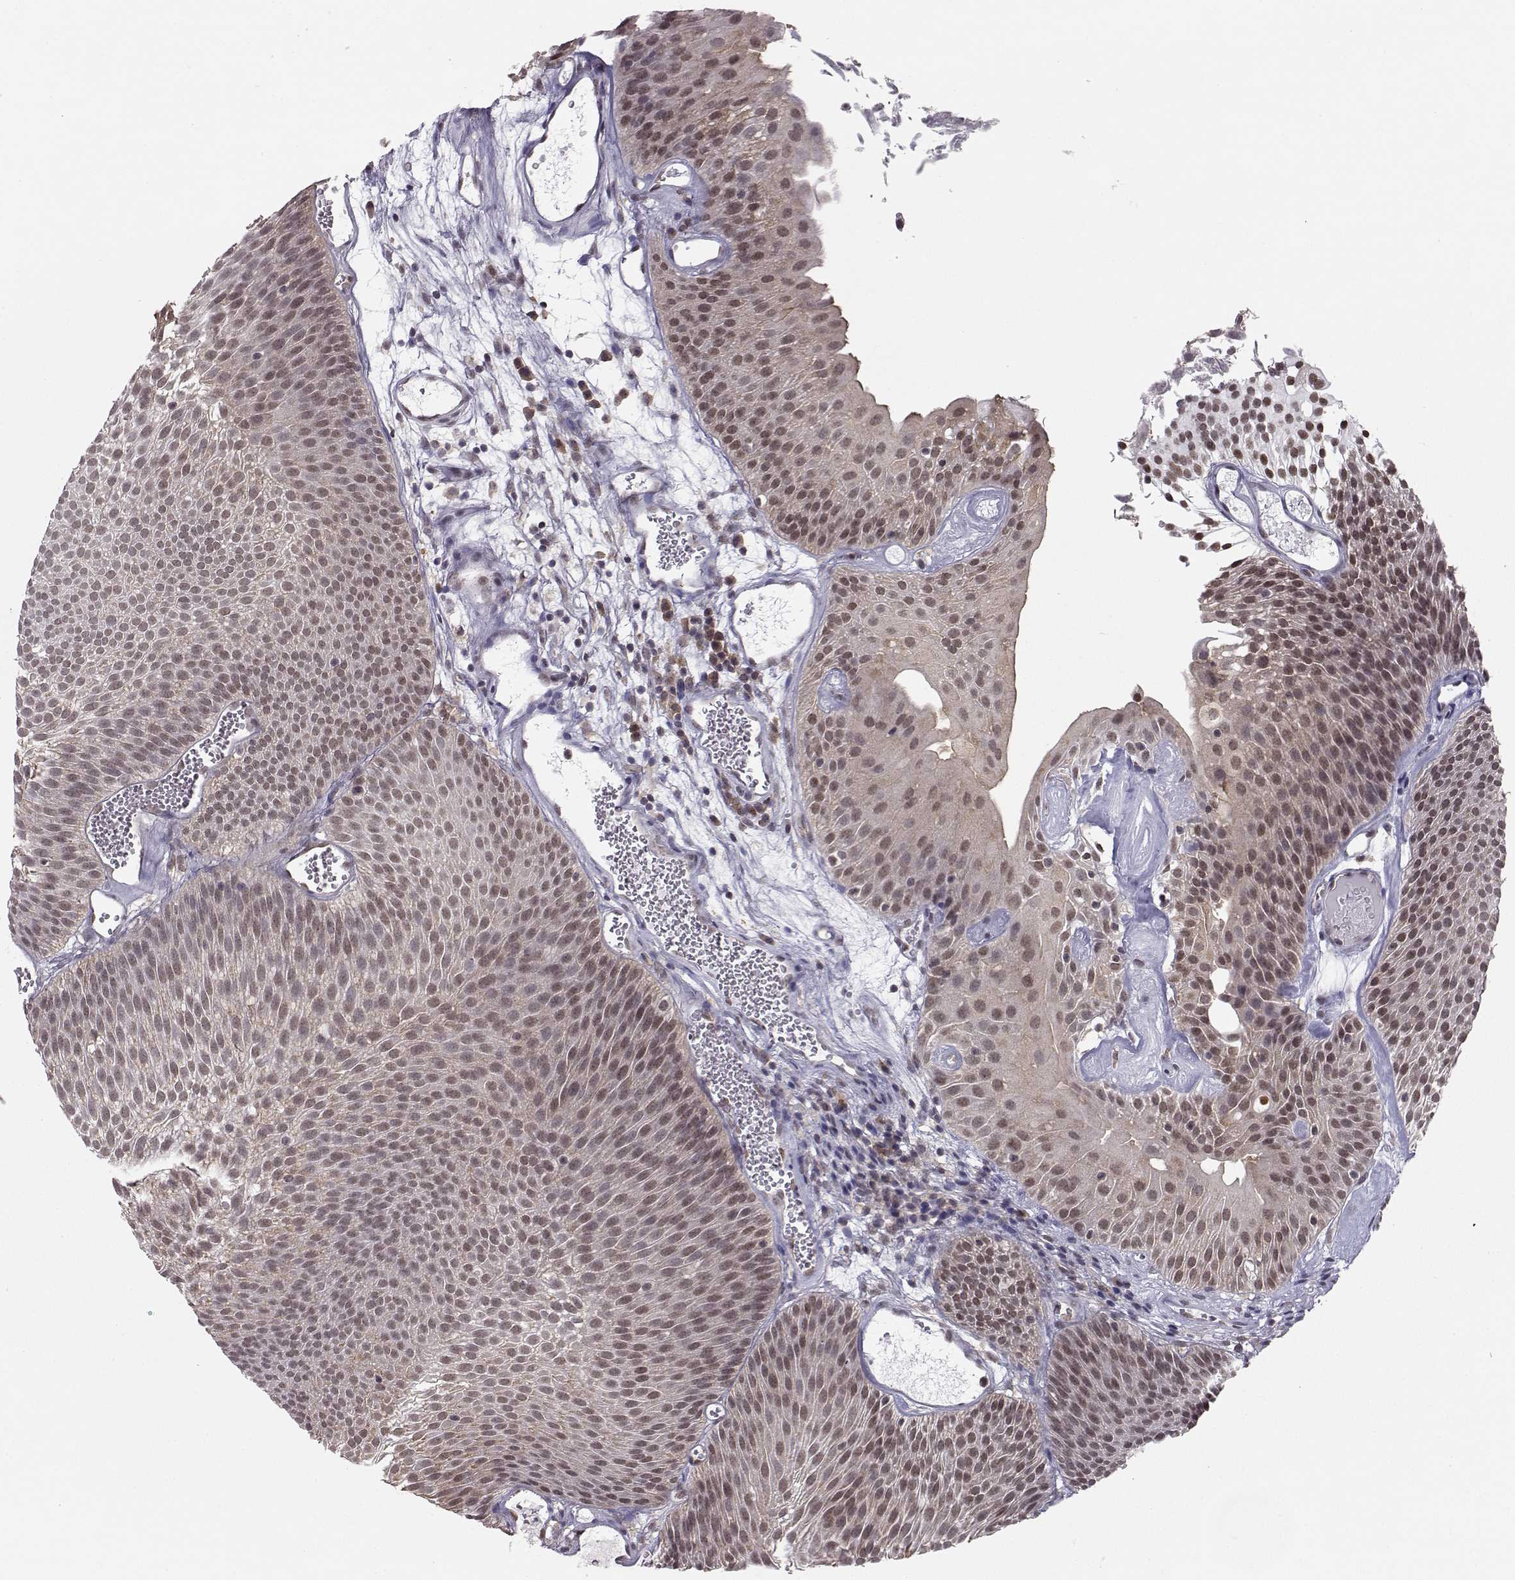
{"staining": {"intensity": "weak", "quantity": "25%-75%", "location": "nuclear"}, "tissue": "urothelial cancer", "cell_type": "Tumor cells", "image_type": "cancer", "snomed": [{"axis": "morphology", "description": "Urothelial carcinoma, Low grade"}, {"axis": "topography", "description": "Urinary bladder"}], "caption": "Protein staining of low-grade urothelial carcinoma tissue demonstrates weak nuclear expression in about 25%-75% of tumor cells. (DAB IHC, brown staining for protein, blue staining for nuclei).", "gene": "KIF13B", "patient": {"sex": "male", "age": 52}}